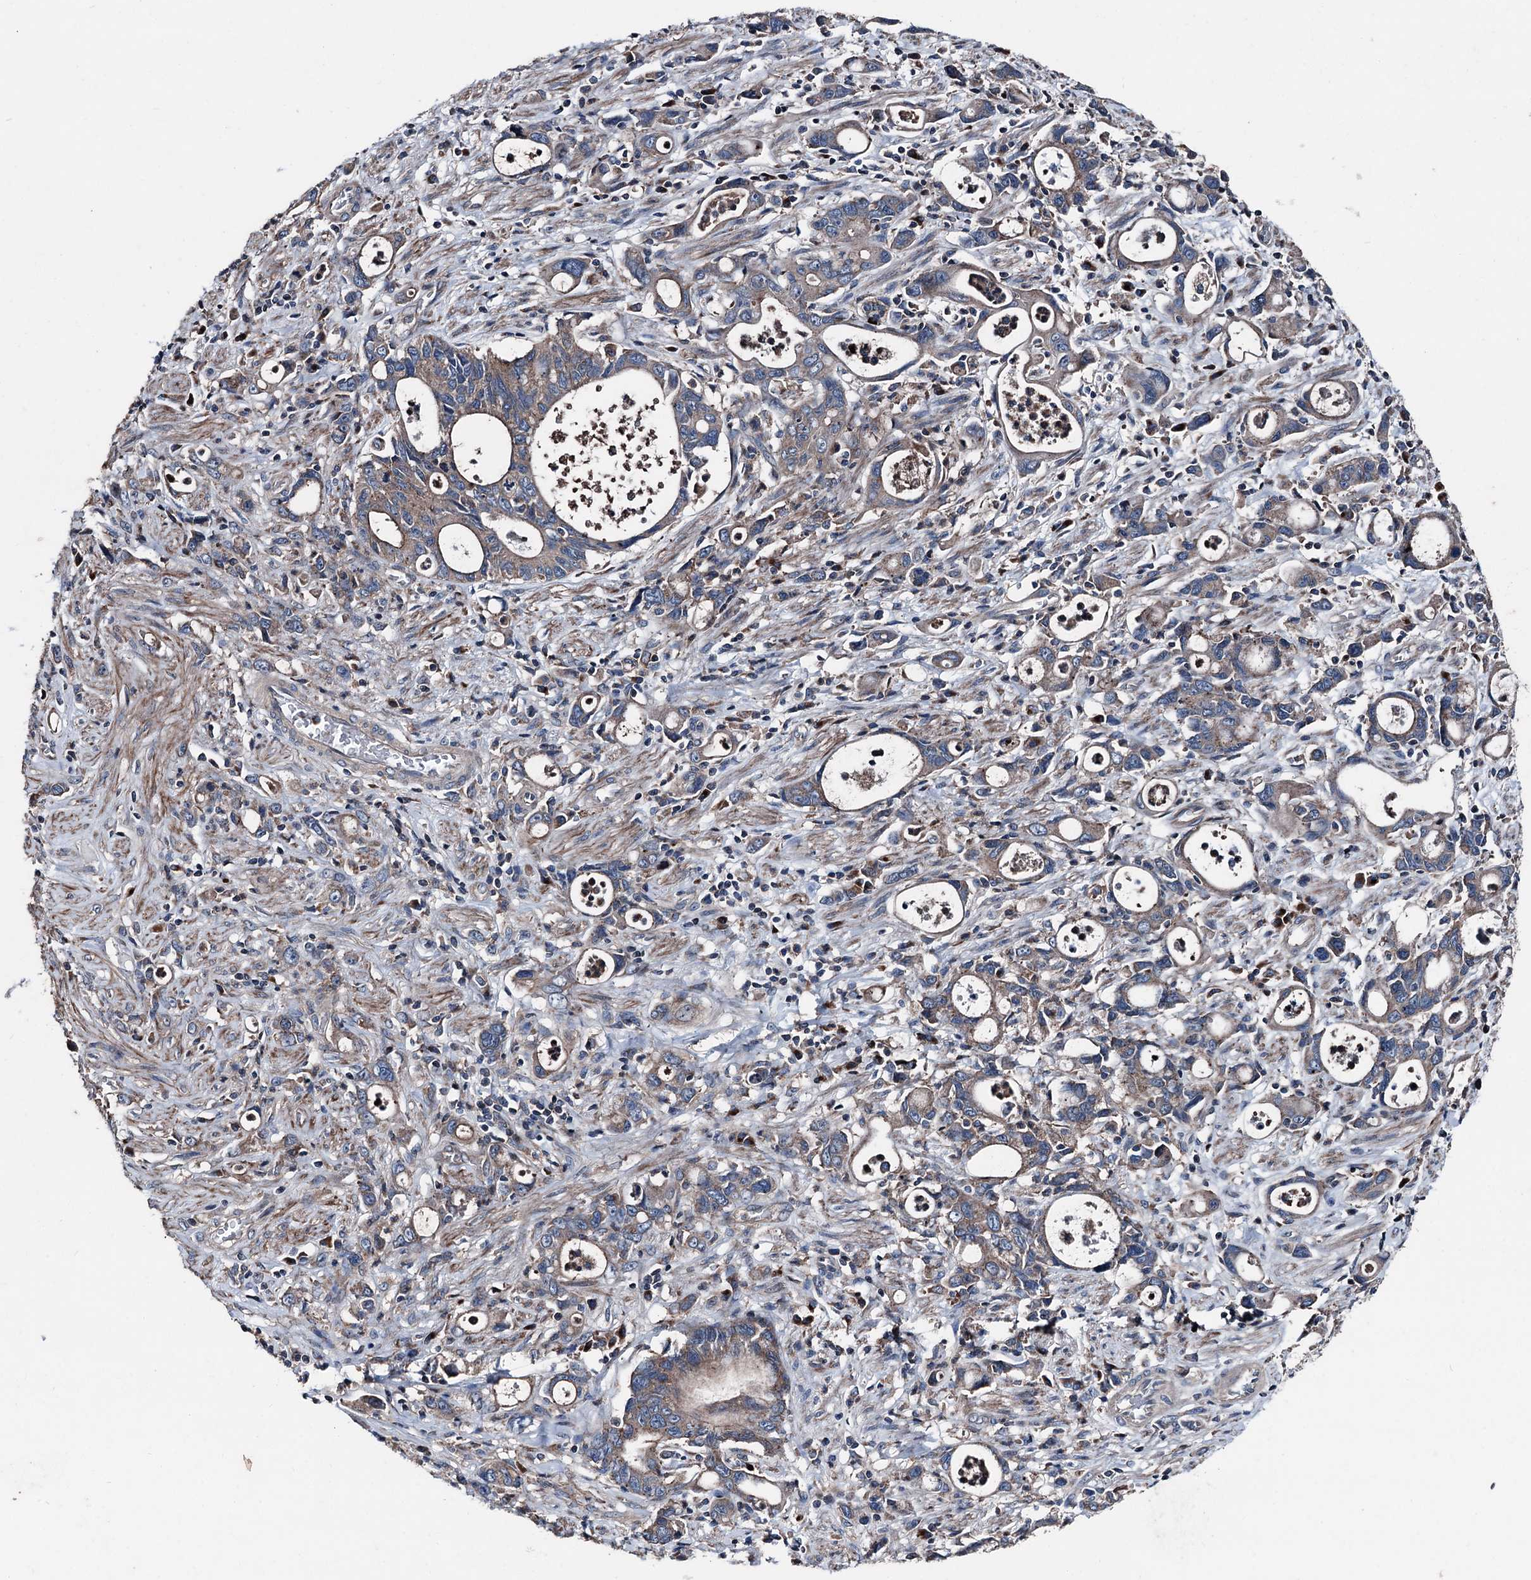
{"staining": {"intensity": "weak", "quantity": ">75%", "location": "cytoplasmic/membranous"}, "tissue": "stomach cancer", "cell_type": "Tumor cells", "image_type": "cancer", "snomed": [{"axis": "morphology", "description": "Adenocarcinoma, NOS"}, {"axis": "topography", "description": "Stomach, lower"}], "caption": "The micrograph reveals immunohistochemical staining of stomach cancer. There is weak cytoplasmic/membranous positivity is seen in about >75% of tumor cells. The staining was performed using DAB to visualize the protein expression in brown, while the nuclei were stained in blue with hematoxylin (Magnification: 20x).", "gene": "RUFY1", "patient": {"sex": "female", "age": 43}}